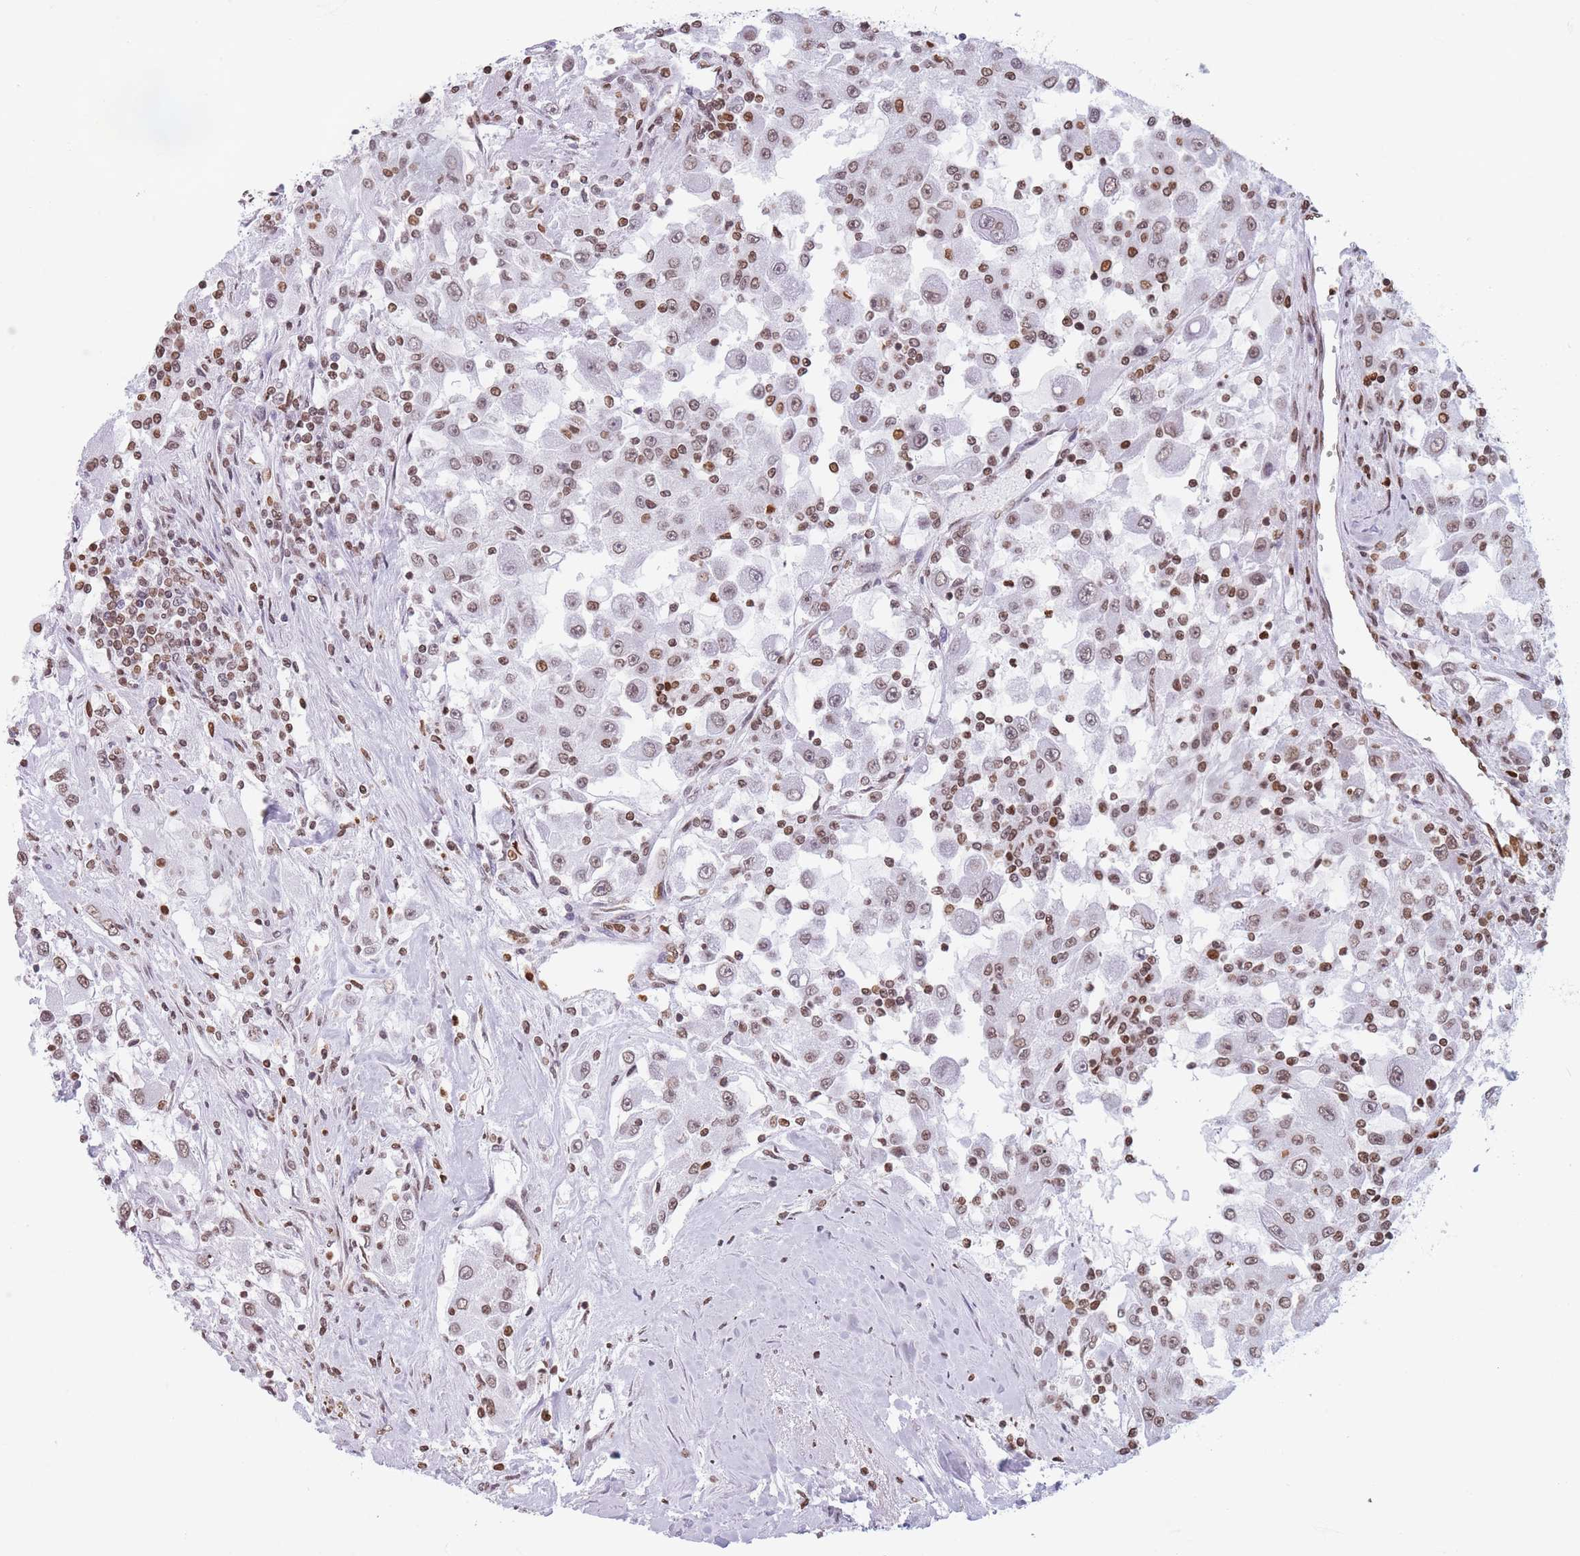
{"staining": {"intensity": "weak", "quantity": "25%-75%", "location": "nuclear"}, "tissue": "renal cancer", "cell_type": "Tumor cells", "image_type": "cancer", "snomed": [{"axis": "morphology", "description": "Adenocarcinoma, NOS"}, {"axis": "topography", "description": "Kidney"}], "caption": "IHC photomicrograph of neoplastic tissue: human renal cancer (adenocarcinoma) stained using IHC shows low levels of weak protein expression localized specifically in the nuclear of tumor cells, appearing as a nuclear brown color.", "gene": "RYK", "patient": {"sex": "female", "age": 67}}